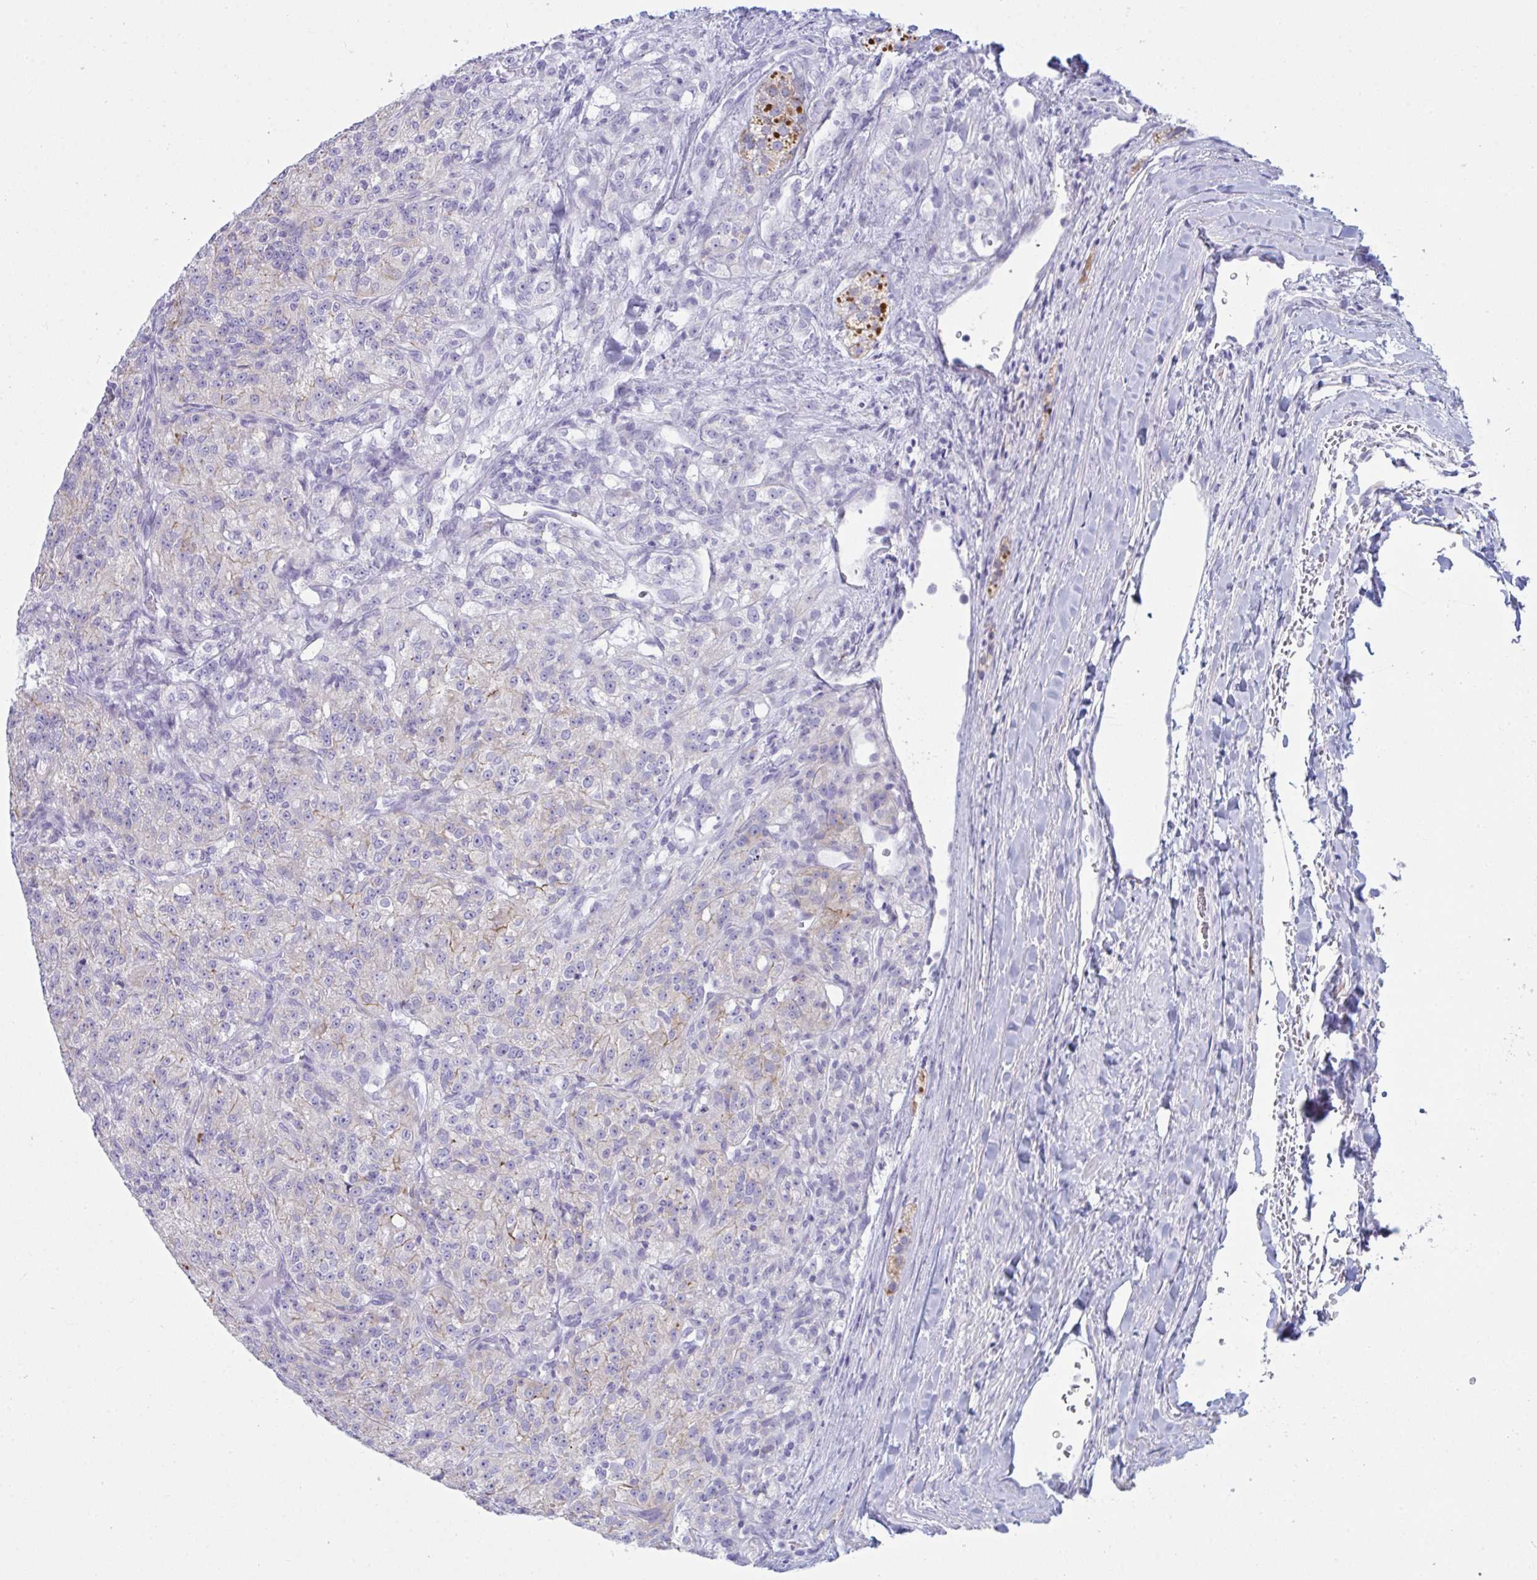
{"staining": {"intensity": "moderate", "quantity": "<25%", "location": "cytoplasmic/membranous"}, "tissue": "renal cancer", "cell_type": "Tumor cells", "image_type": "cancer", "snomed": [{"axis": "morphology", "description": "Adenocarcinoma, NOS"}, {"axis": "topography", "description": "Kidney"}], "caption": "Brown immunohistochemical staining in adenocarcinoma (renal) displays moderate cytoplasmic/membranous positivity in approximately <25% of tumor cells.", "gene": "BBS1", "patient": {"sex": "female", "age": 63}}